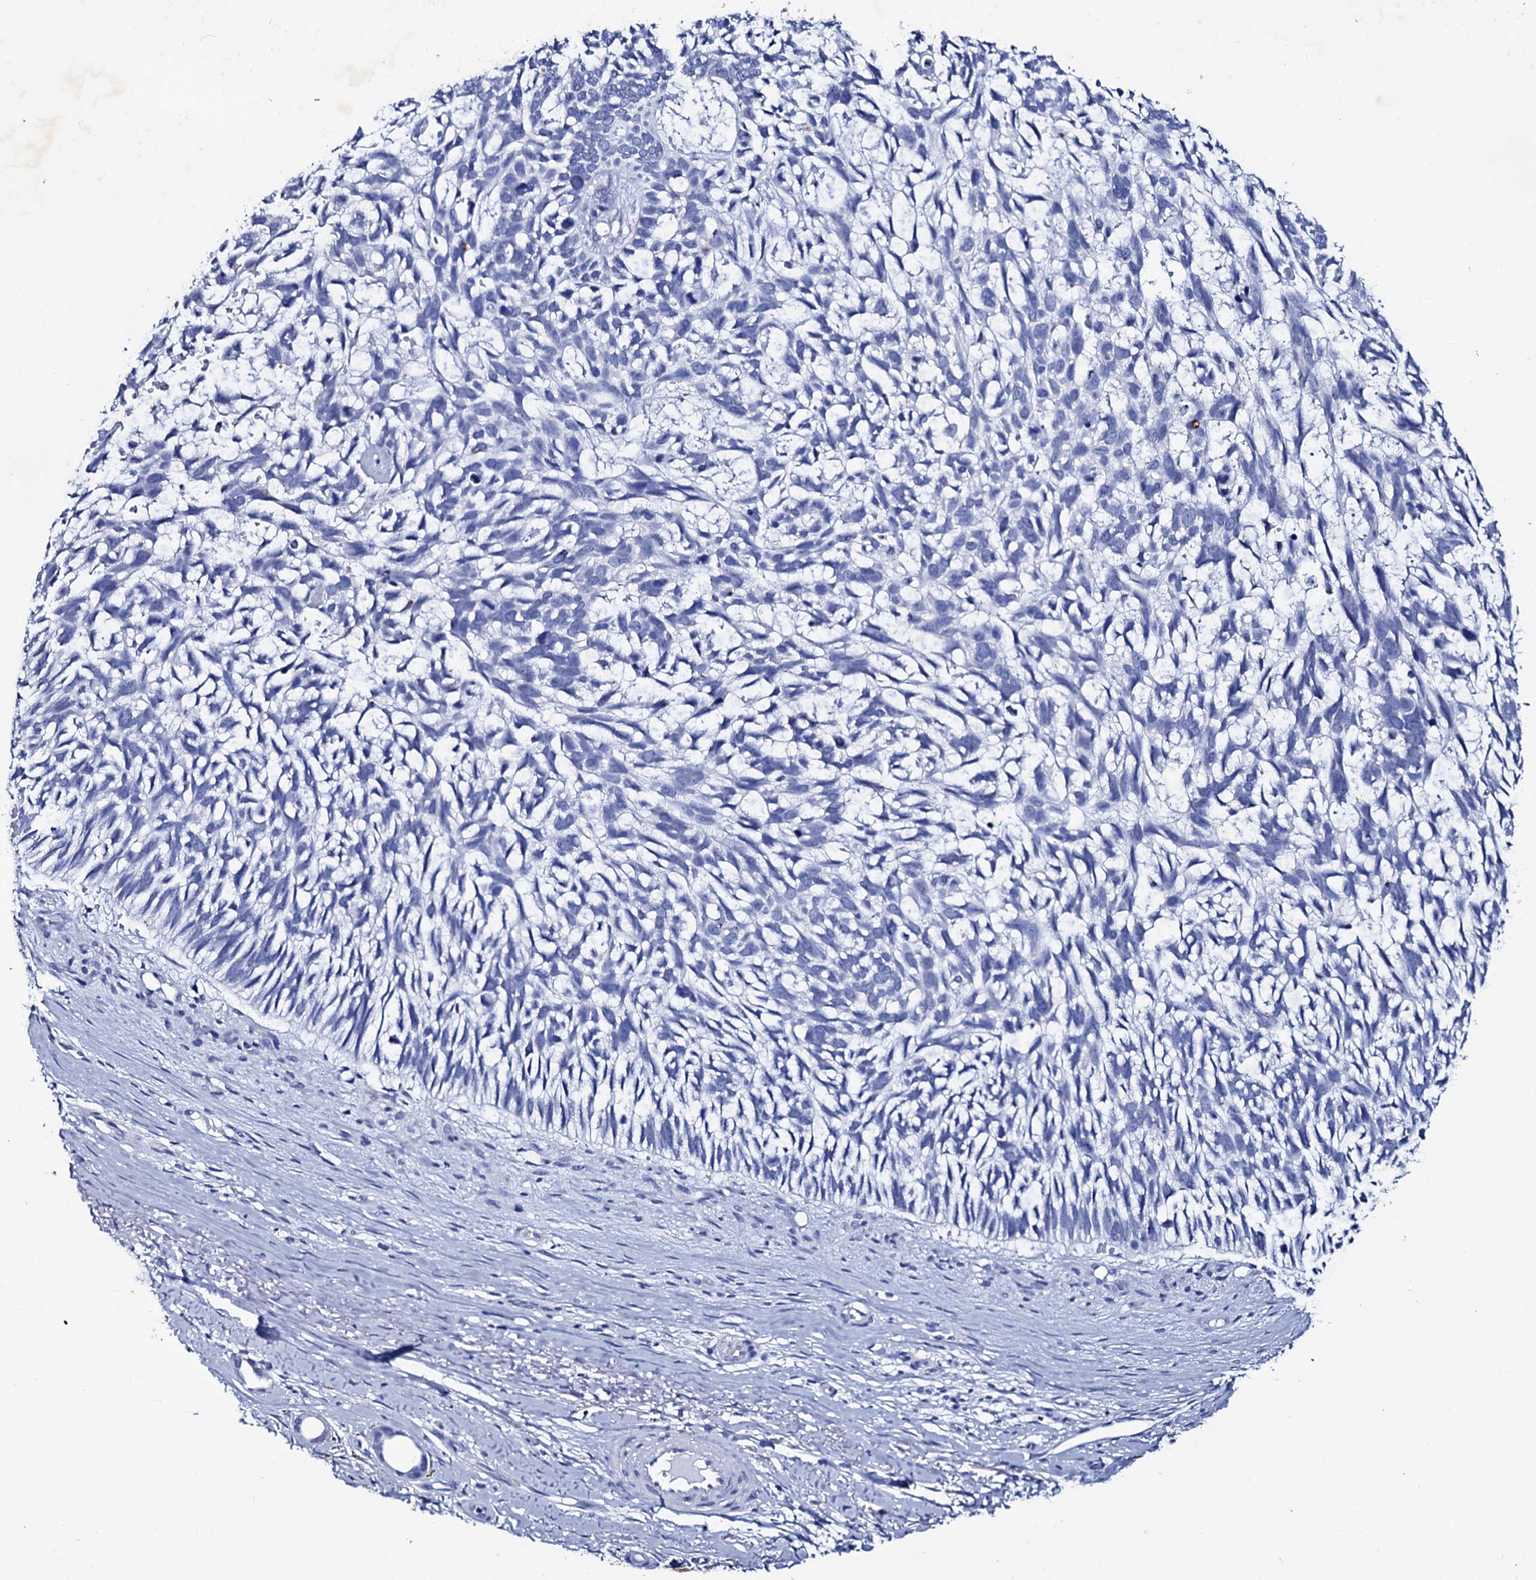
{"staining": {"intensity": "negative", "quantity": "none", "location": "none"}, "tissue": "skin cancer", "cell_type": "Tumor cells", "image_type": "cancer", "snomed": [{"axis": "morphology", "description": "Basal cell carcinoma"}, {"axis": "topography", "description": "Skin"}], "caption": "Immunohistochemistry (IHC) micrograph of human basal cell carcinoma (skin) stained for a protein (brown), which exhibits no positivity in tumor cells.", "gene": "ITPRID2", "patient": {"sex": "male", "age": 88}}